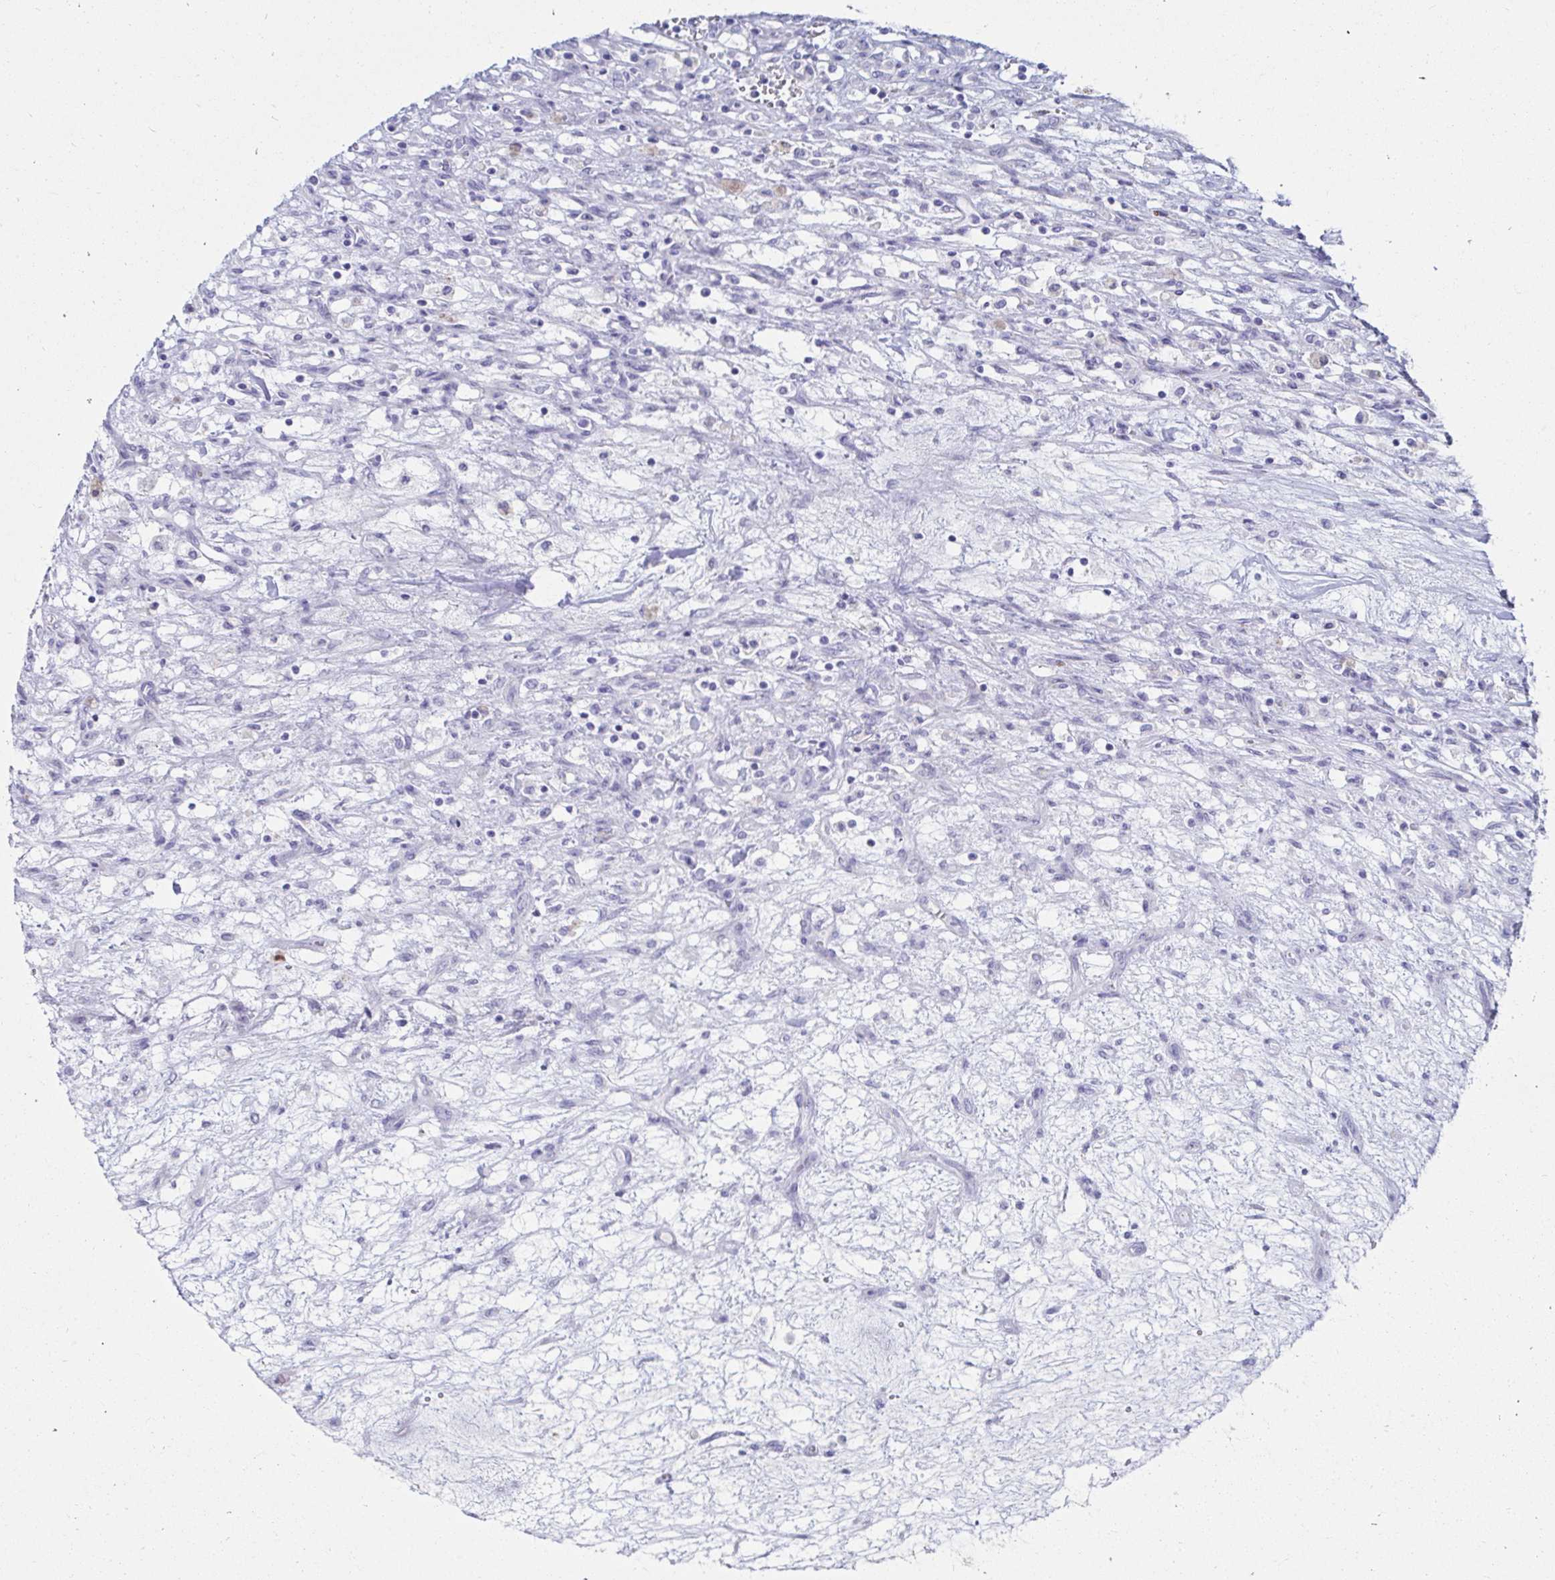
{"staining": {"intensity": "negative", "quantity": "none", "location": "none"}, "tissue": "renal cancer", "cell_type": "Tumor cells", "image_type": "cancer", "snomed": [{"axis": "morphology", "description": "Adenocarcinoma, NOS"}, {"axis": "topography", "description": "Kidney"}], "caption": "Renal cancer (adenocarcinoma) was stained to show a protein in brown. There is no significant positivity in tumor cells.", "gene": "C4orf17", "patient": {"sex": "female", "age": 63}}